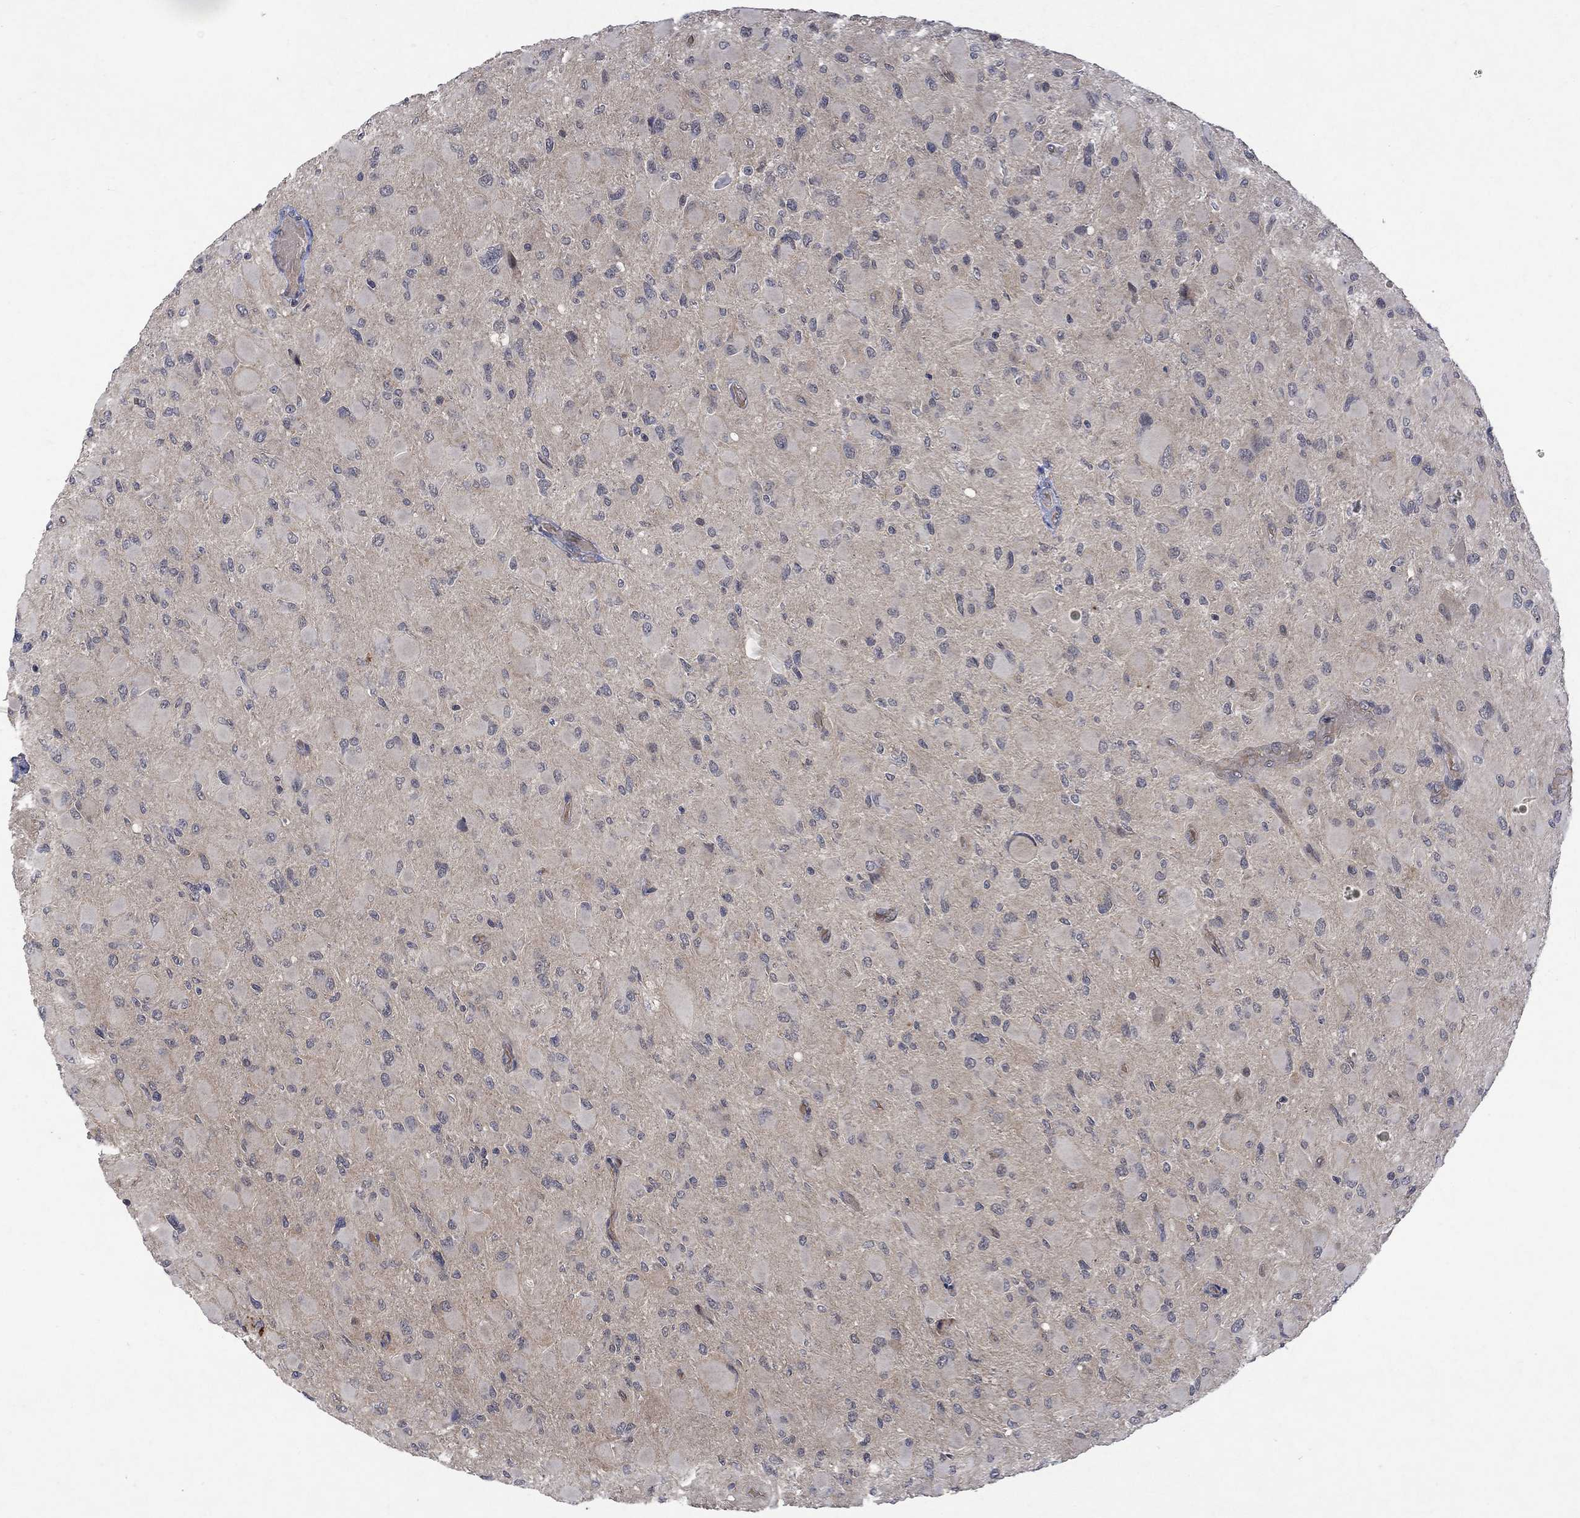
{"staining": {"intensity": "negative", "quantity": "none", "location": "none"}, "tissue": "glioma", "cell_type": "Tumor cells", "image_type": "cancer", "snomed": [{"axis": "morphology", "description": "Glioma, malignant, High grade"}, {"axis": "topography", "description": "Cerebral cortex"}], "caption": "High-grade glioma (malignant) stained for a protein using immunohistochemistry (IHC) exhibits no positivity tumor cells.", "gene": "GRIN2D", "patient": {"sex": "female", "age": 36}}